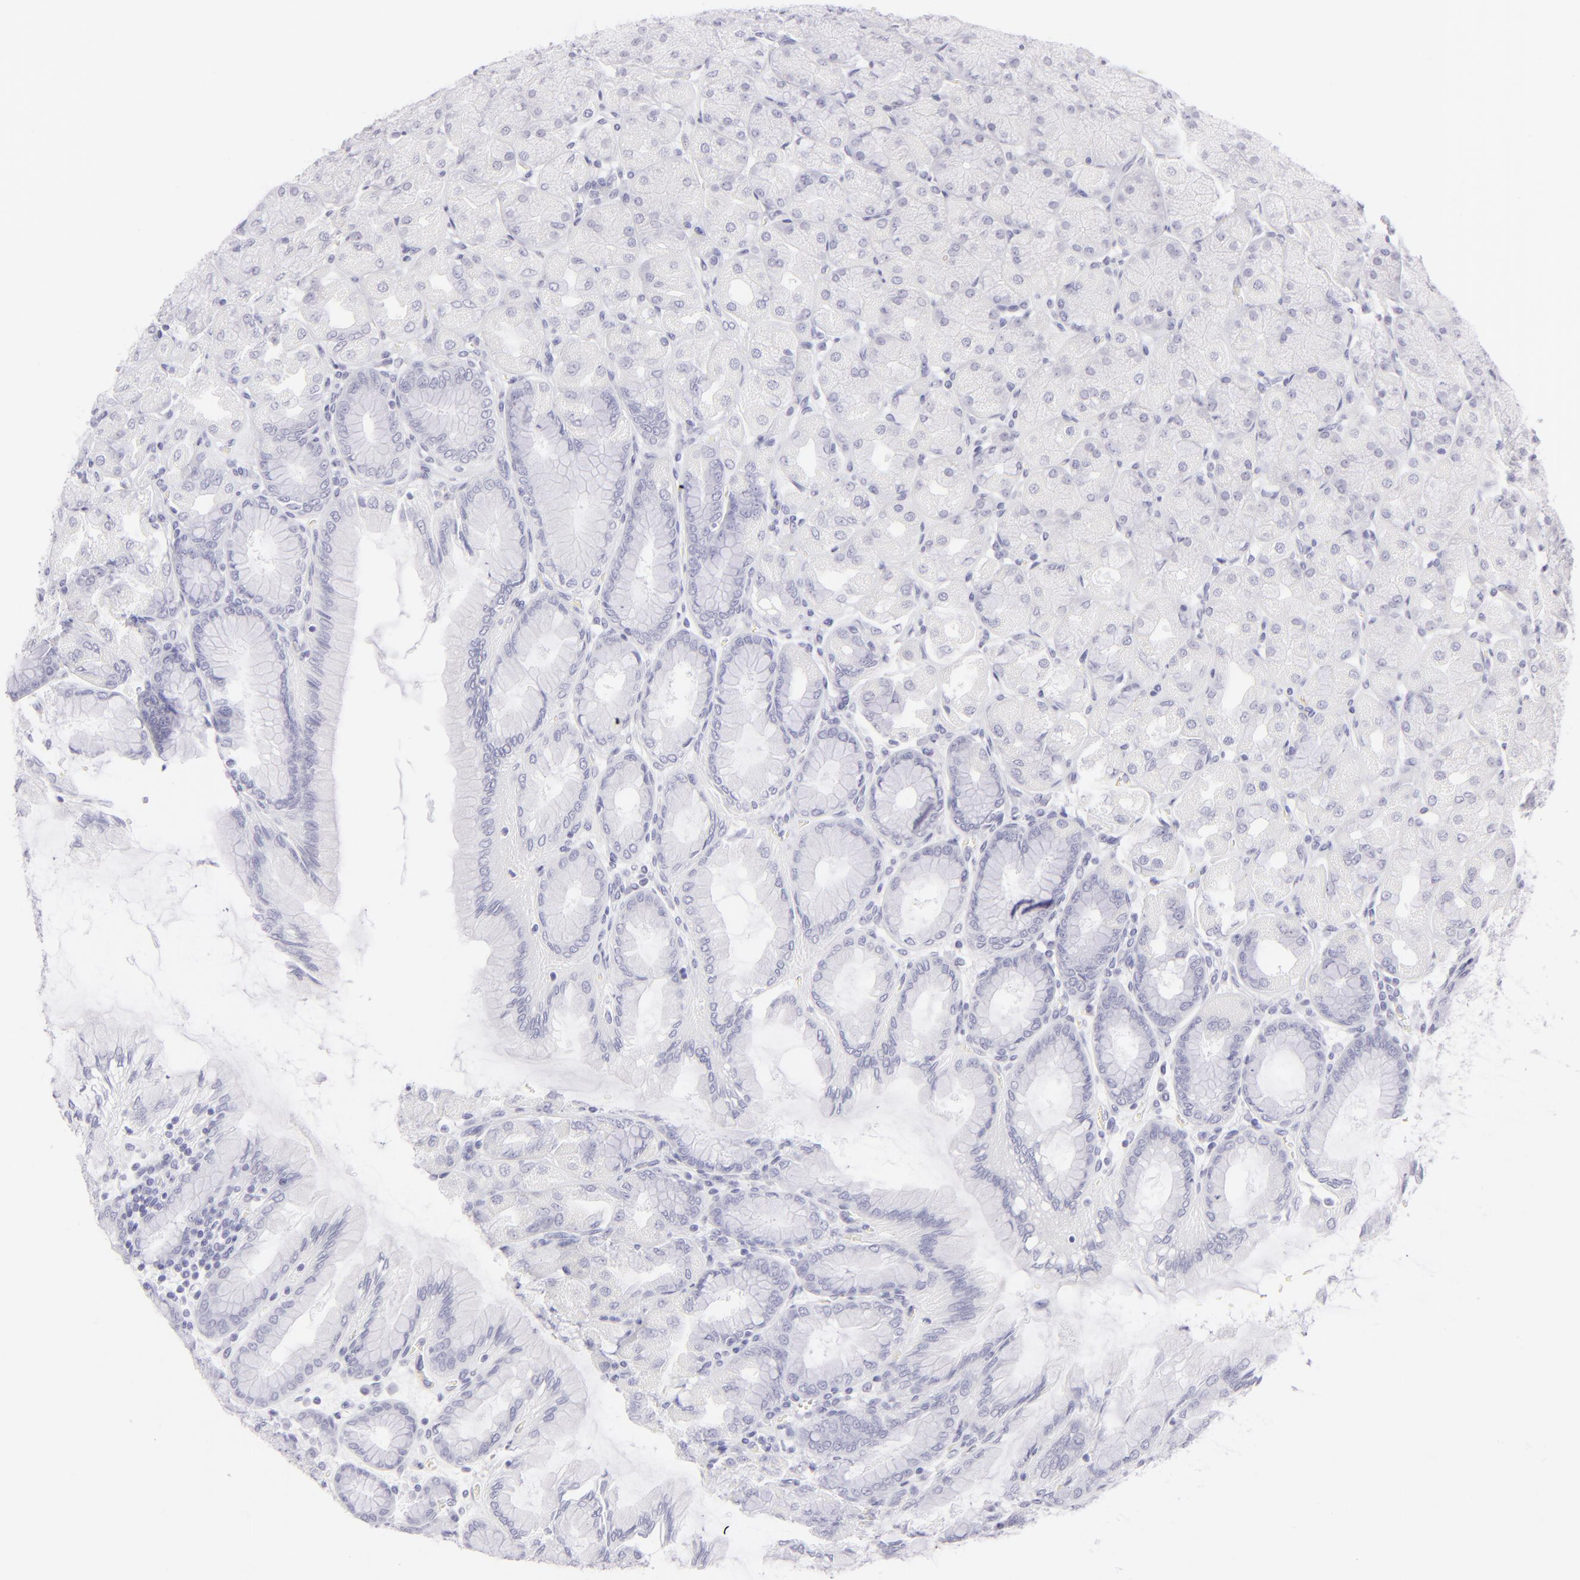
{"staining": {"intensity": "negative", "quantity": "none", "location": "none"}, "tissue": "stomach", "cell_type": "Glandular cells", "image_type": "normal", "snomed": [{"axis": "morphology", "description": "Normal tissue, NOS"}, {"axis": "topography", "description": "Stomach, upper"}], "caption": "Glandular cells are negative for protein expression in benign human stomach. Brightfield microscopy of immunohistochemistry stained with DAB (brown) and hematoxylin (blue), captured at high magnification.", "gene": "FCER2", "patient": {"sex": "female", "age": 56}}